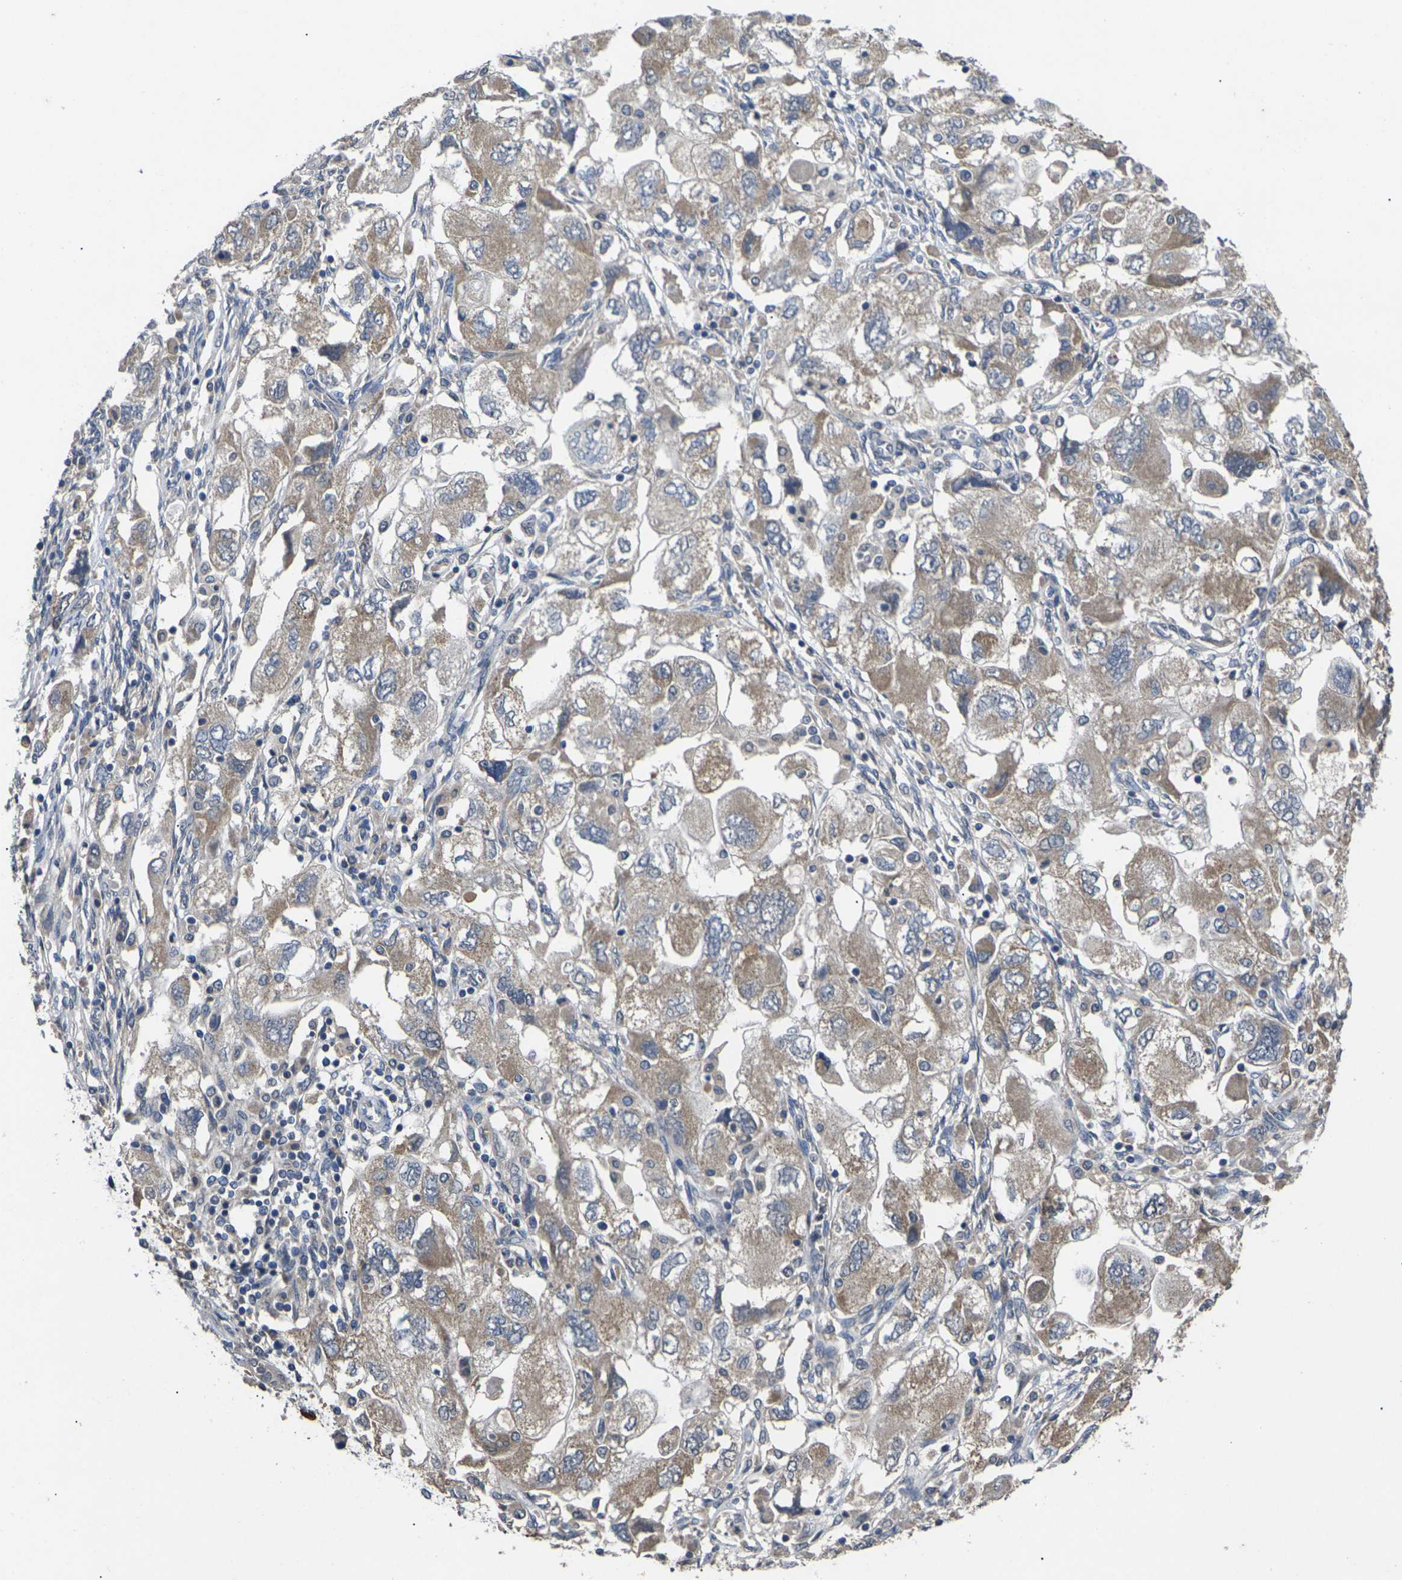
{"staining": {"intensity": "weak", "quantity": ">75%", "location": "cytoplasmic/membranous"}, "tissue": "ovarian cancer", "cell_type": "Tumor cells", "image_type": "cancer", "snomed": [{"axis": "morphology", "description": "Carcinoma, NOS"}, {"axis": "morphology", "description": "Cystadenocarcinoma, serous, NOS"}, {"axis": "topography", "description": "Ovary"}], "caption": "Immunohistochemistry (IHC) staining of ovarian cancer, which displays low levels of weak cytoplasmic/membranous positivity in about >75% of tumor cells indicating weak cytoplasmic/membranous protein expression. The staining was performed using DAB (brown) for protein detection and nuclei were counterstained in hematoxylin (blue).", "gene": "SLC2A2", "patient": {"sex": "female", "age": 69}}